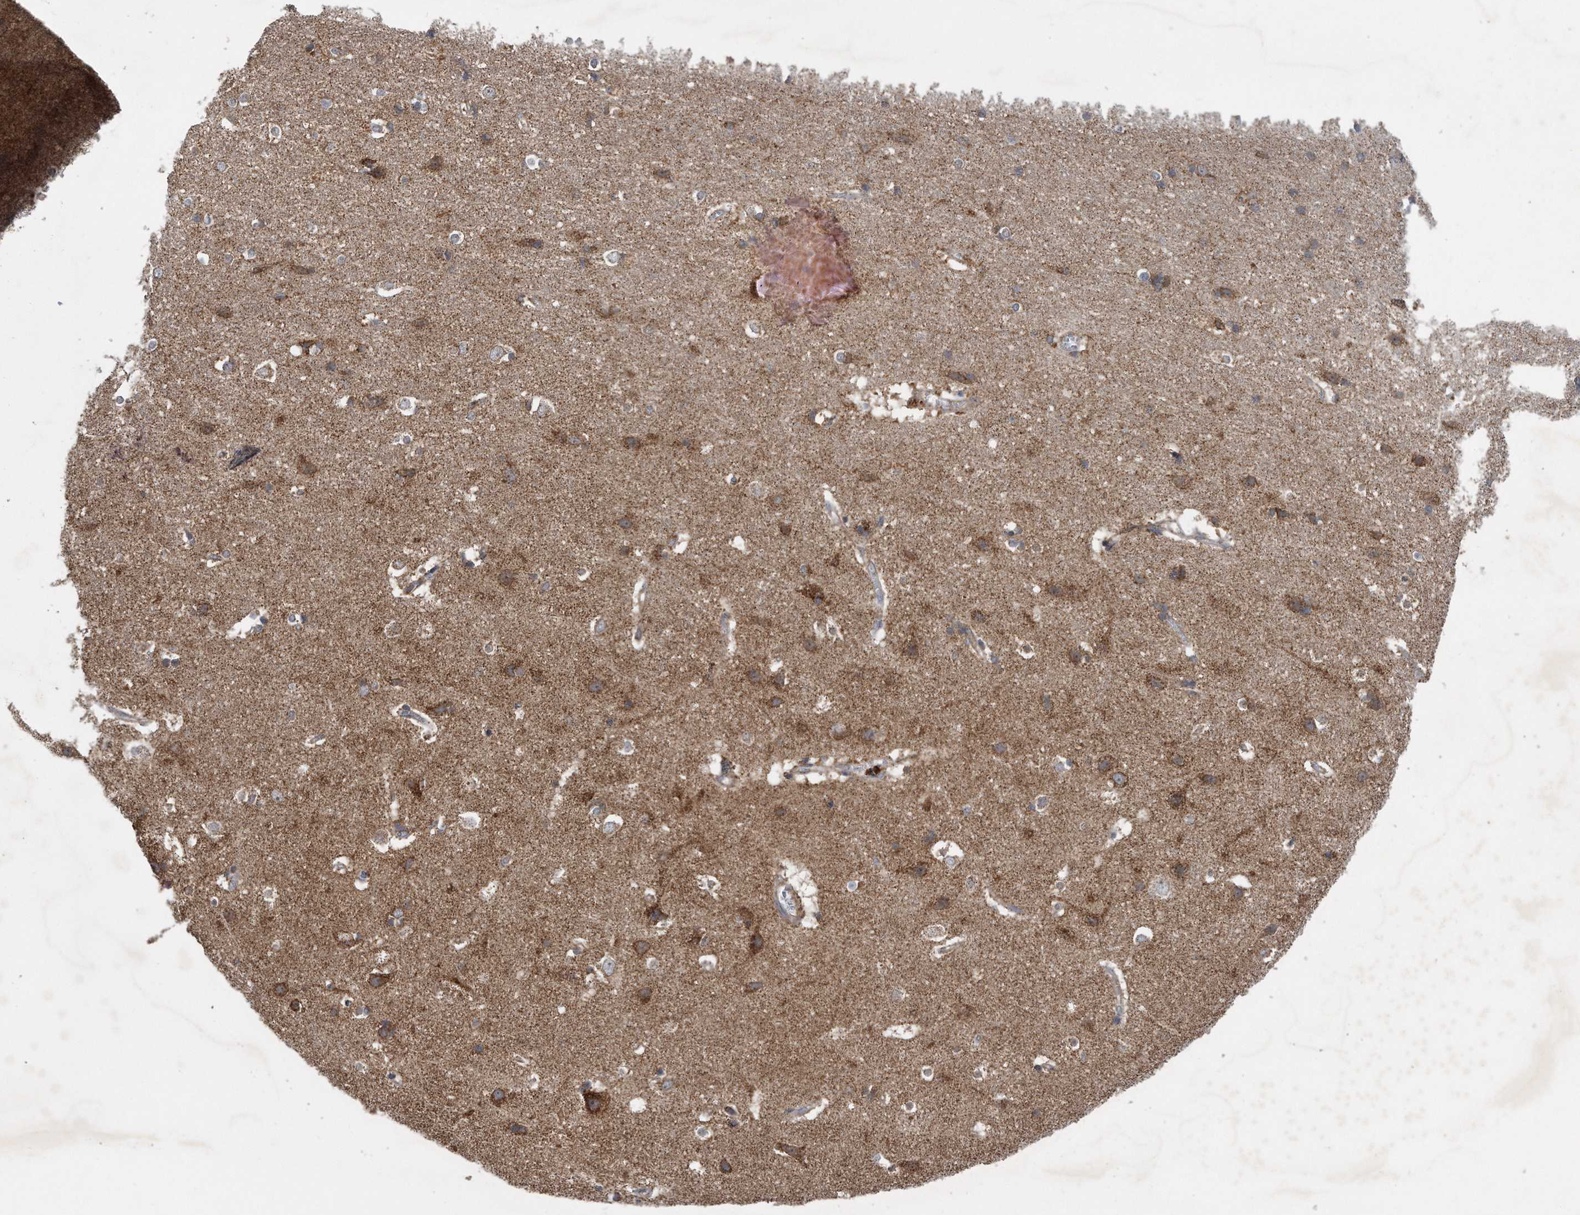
{"staining": {"intensity": "moderate", "quantity": ">75%", "location": "cytoplasmic/membranous"}, "tissue": "cerebral cortex", "cell_type": "Endothelial cells", "image_type": "normal", "snomed": [{"axis": "morphology", "description": "Normal tissue, NOS"}, {"axis": "topography", "description": "Cerebral cortex"}], "caption": "The histopathology image exhibits immunohistochemical staining of benign cerebral cortex. There is moderate cytoplasmic/membranous staining is identified in approximately >75% of endothelial cells. The protein of interest is shown in brown color, while the nuclei are stained blue.", "gene": "ALPK2", "patient": {"sex": "male", "age": 54}}